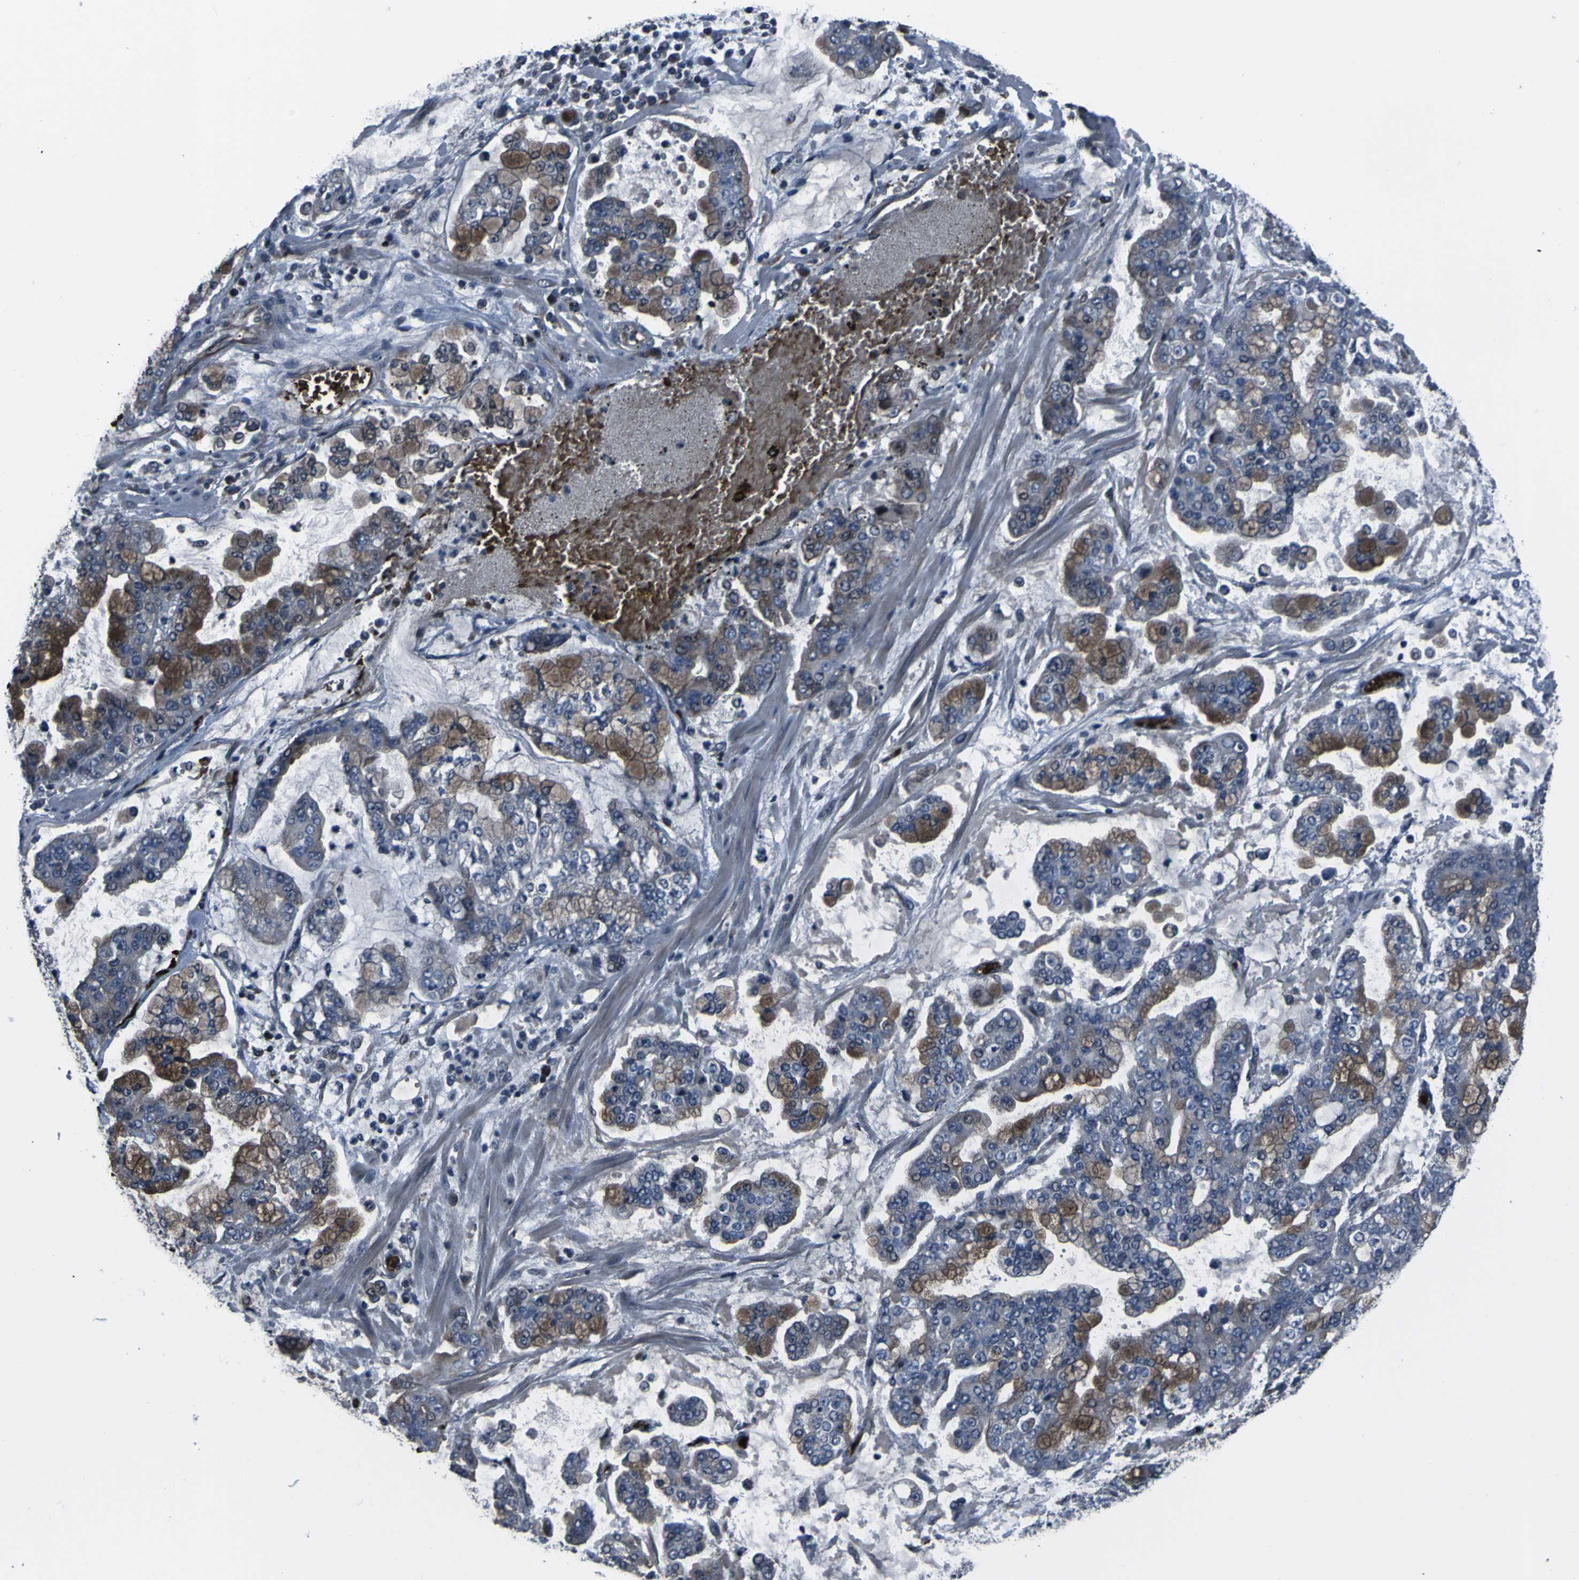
{"staining": {"intensity": "moderate", "quantity": "25%-75%", "location": "cytoplasmic/membranous"}, "tissue": "stomach cancer", "cell_type": "Tumor cells", "image_type": "cancer", "snomed": [{"axis": "morphology", "description": "Normal tissue, NOS"}, {"axis": "morphology", "description": "Adenocarcinoma, NOS"}, {"axis": "topography", "description": "Stomach, upper"}, {"axis": "topography", "description": "Stomach"}], "caption": "A brown stain highlights moderate cytoplasmic/membranous positivity of a protein in human adenocarcinoma (stomach) tumor cells.", "gene": "GRAMD1A", "patient": {"sex": "male", "age": 76}}